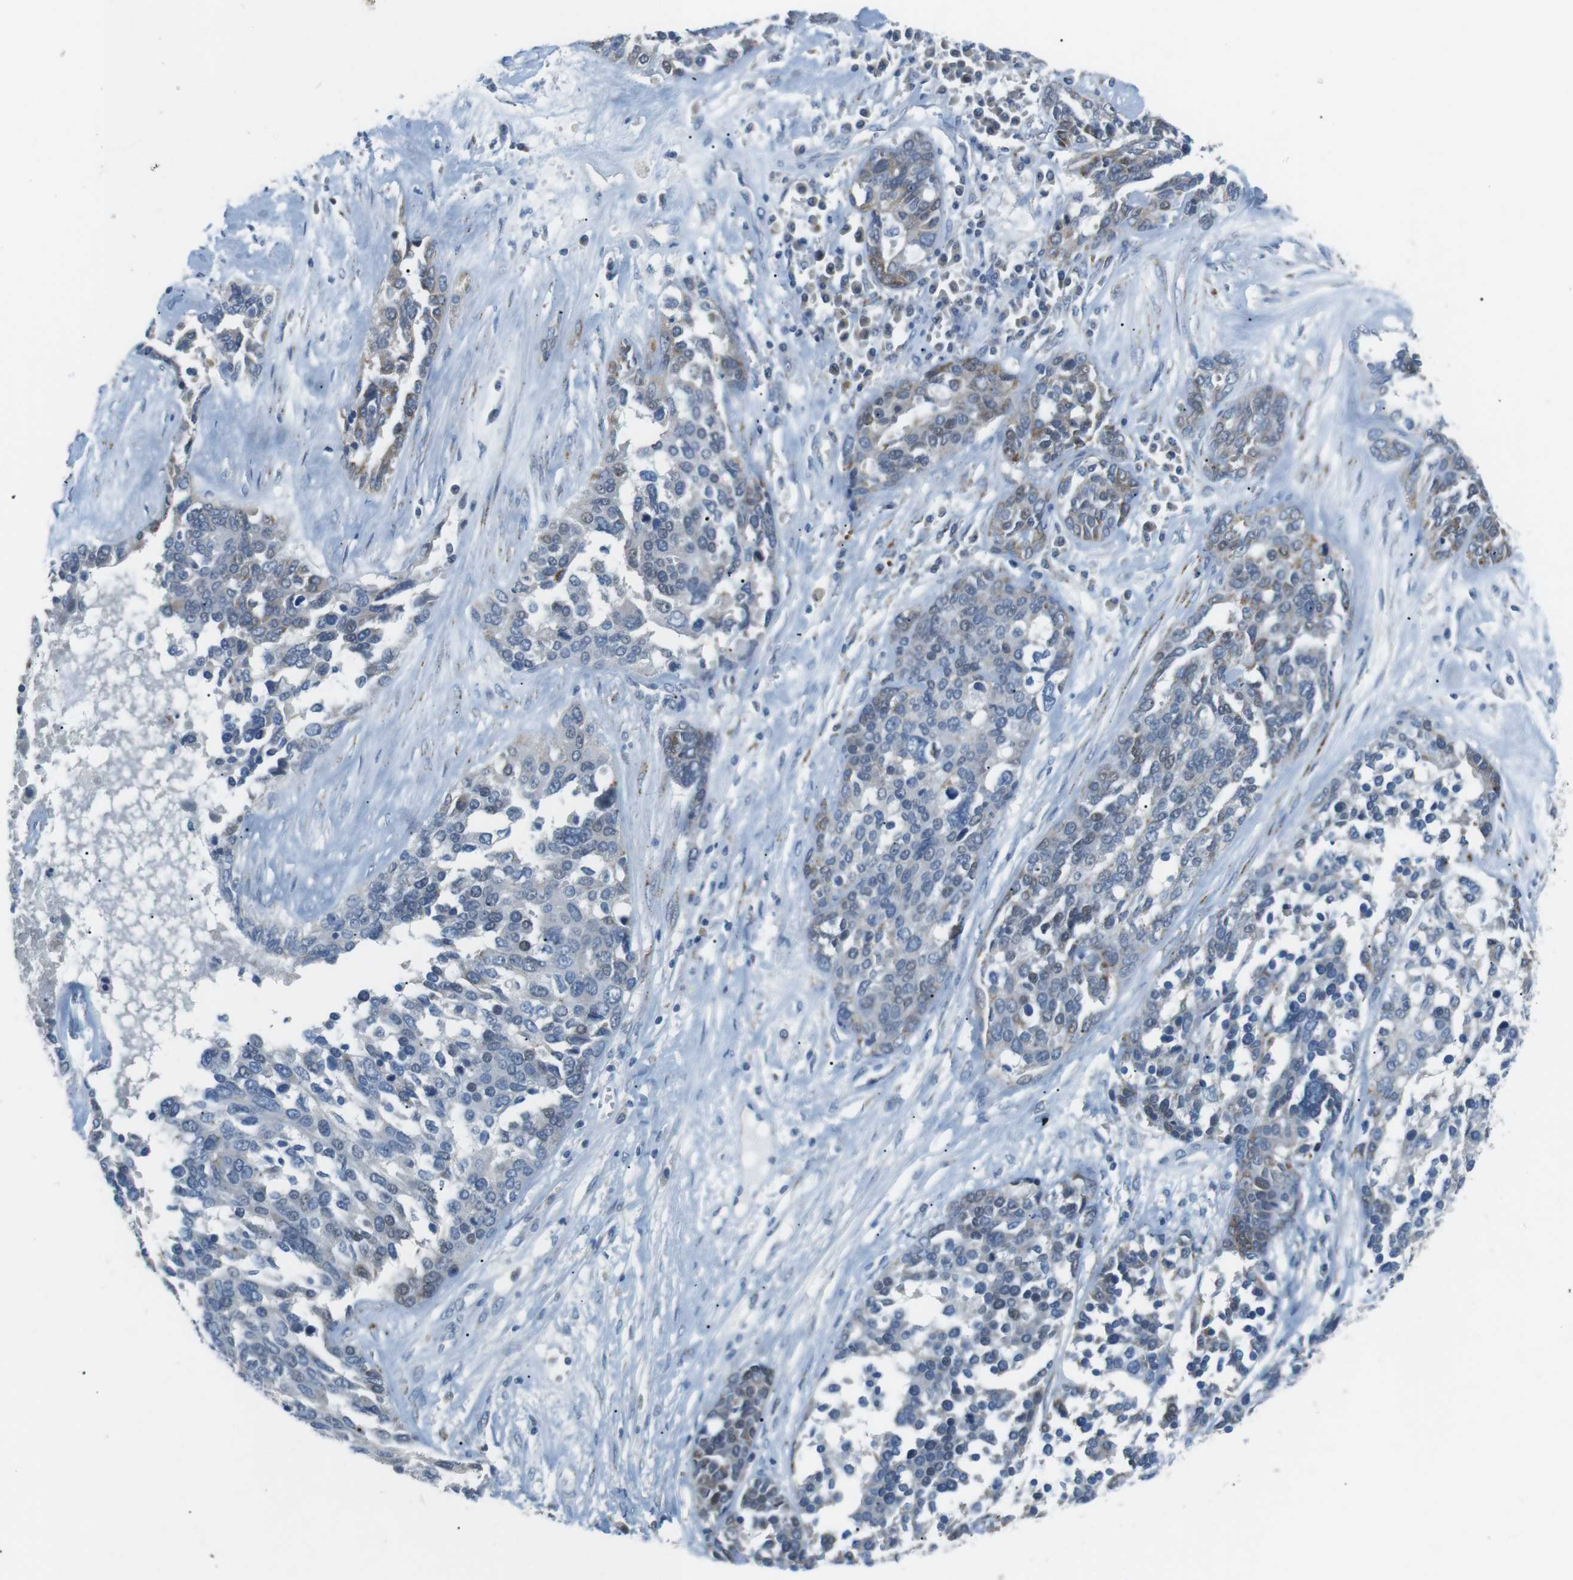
{"staining": {"intensity": "weak", "quantity": "25%-75%", "location": "cytoplasmic/membranous"}, "tissue": "ovarian cancer", "cell_type": "Tumor cells", "image_type": "cancer", "snomed": [{"axis": "morphology", "description": "Cystadenocarcinoma, serous, NOS"}, {"axis": "topography", "description": "Ovary"}], "caption": "A brown stain labels weak cytoplasmic/membranous expression of a protein in human ovarian cancer tumor cells. Immunohistochemistry stains the protein of interest in brown and the nuclei are stained blue.", "gene": "CD300E", "patient": {"sex": "female", "age": 44}}